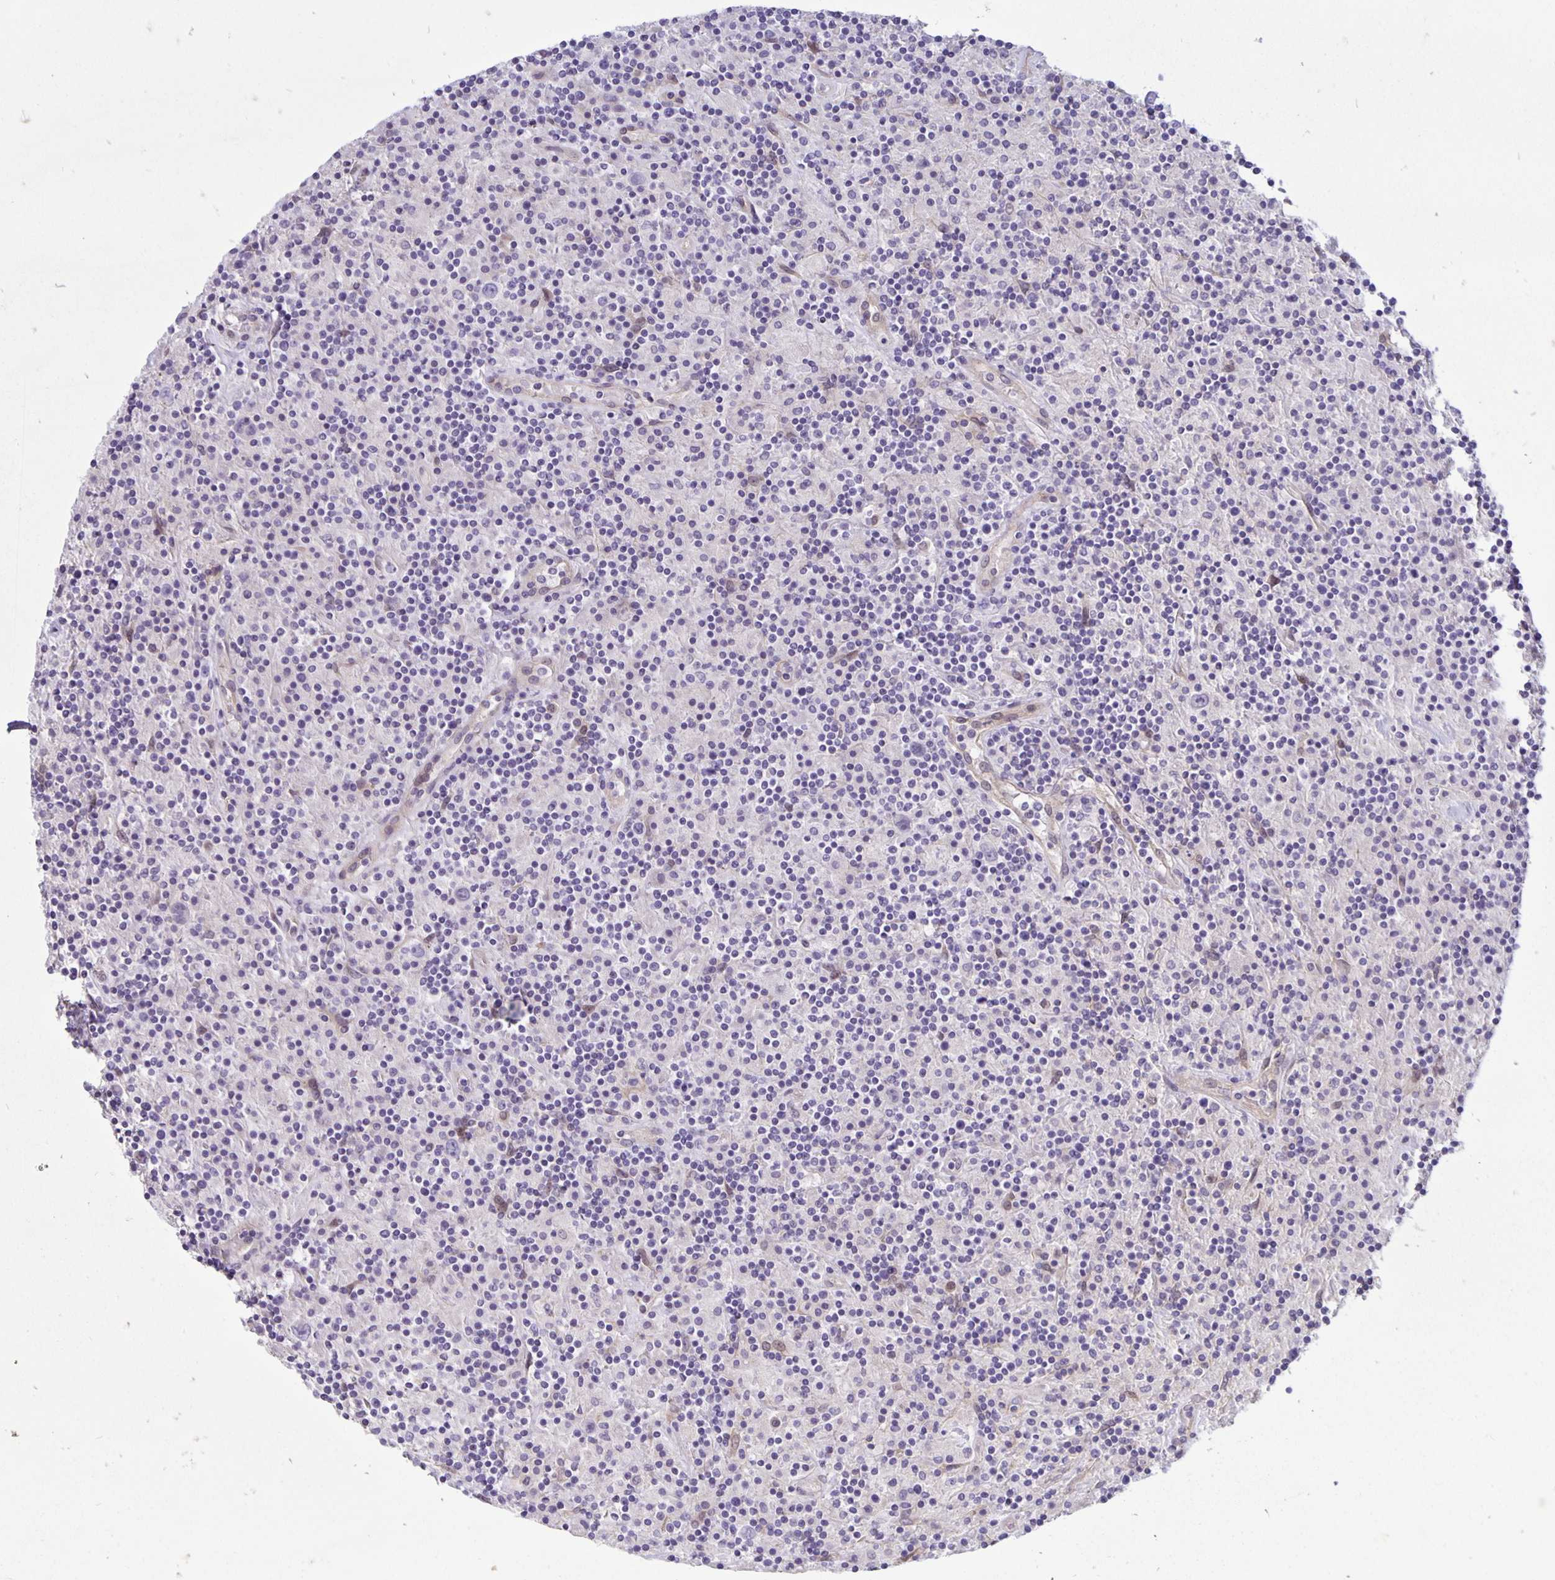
{"staining": {"intensity": "negative", "quantity": "none", "location": "none"}, "tissue": "lymphoma", "cell_type": "Tumor cells", "image_type": "cancer", "snomed": [{"axis": "morphology", "description": "Hodgkin's disease, NOS"}, {"axis": "topography", "description": "Lymph node"}], "caption": "Photomicrograph shows no protein expression in tumor cells of Hodgkin's disease tissue. The staining is performed using DAB brown chromogen with nuclei counter-stained in using hematoxylin.", "gene": "TAX1BP3", "patient": {"sex": "male", "age": 70}}